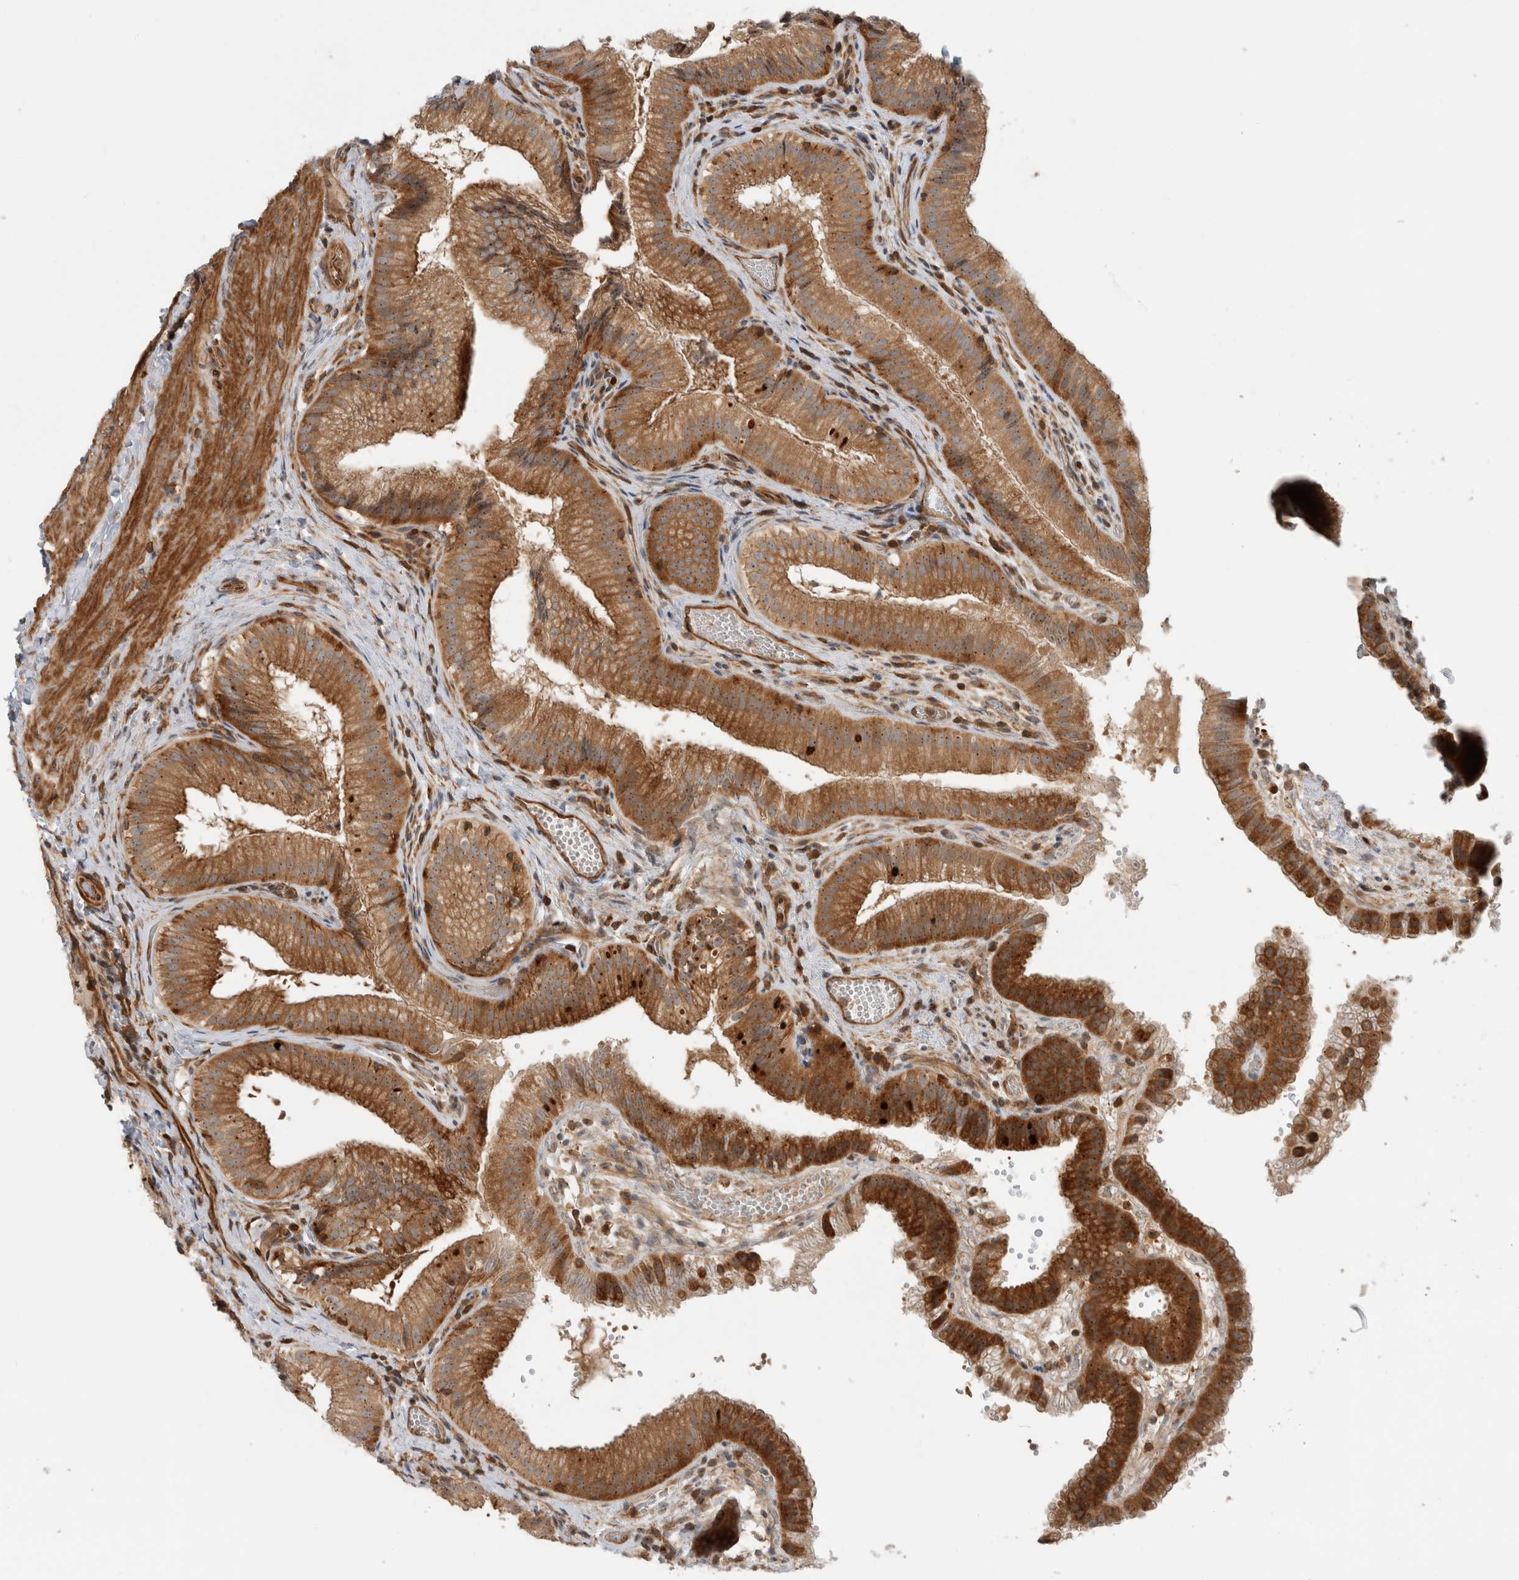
{"staining": {"intensity": "strong", "quantity": ">75%", "location": "cytoplasmic/membranous,nuclear"}, "tissue": "gallbladder", "cell_type": "Glandular cells", "image_type": "normal", "snomed": [{"axis": "morphology", "description": "Normal tissue, NOS"}, {"axis": "topography", "description": "Gallbladder"}], "caption": "Gallbladder stained with DAB (3,3'-diaminobenzidine) immunohistochemistry shows high levels of strong cytoplasmic/membranous,nuclear expression in approximately >75% of glandular cells.", "gene": "WASF2", "patient": {"sex": "female", "age": 30}}